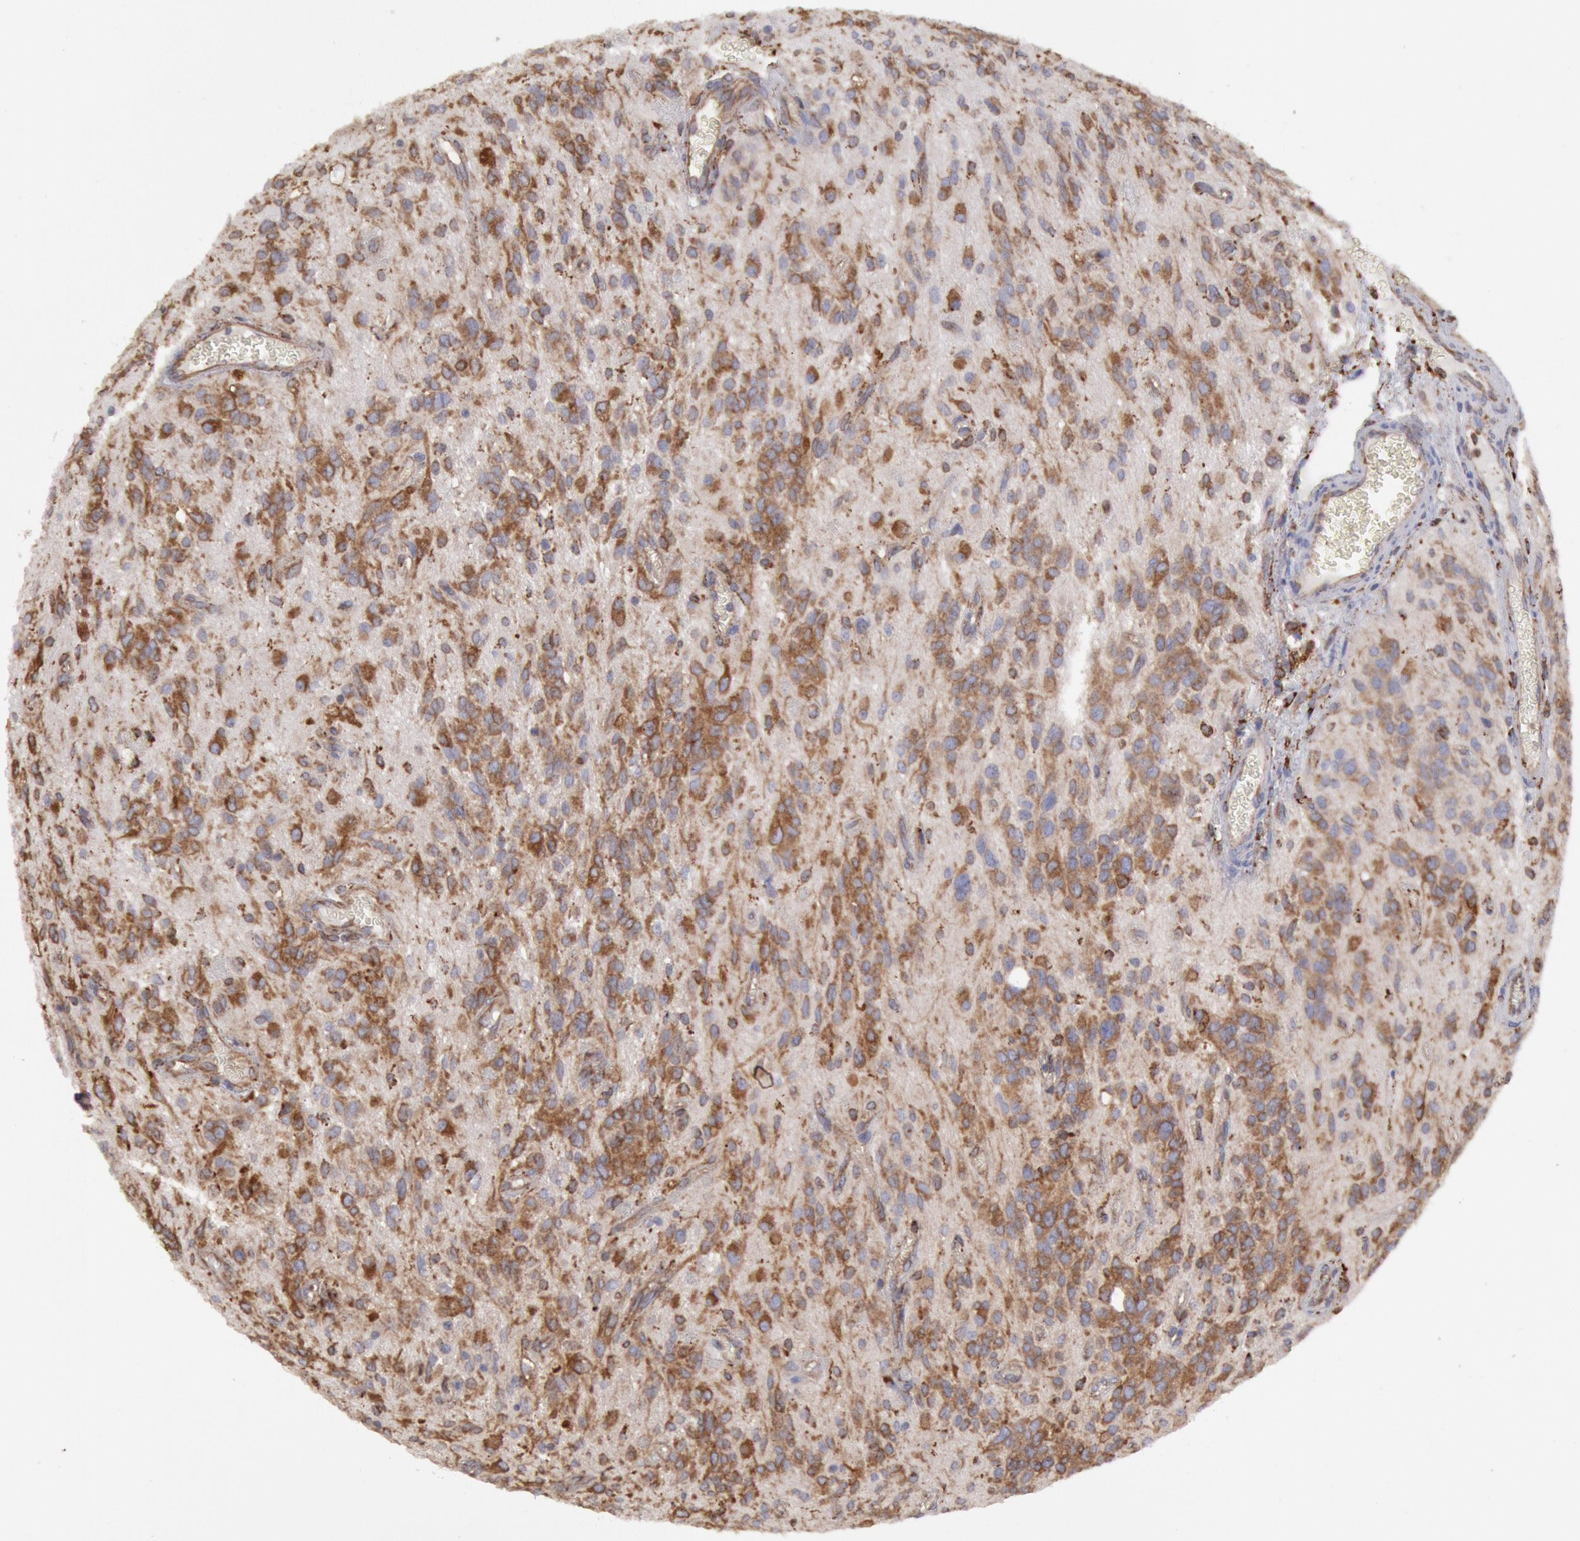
{"staining": {"intensity": "moderate", "quantity": "25%-75%", "location": "cytoplasmic/membranous"}, "tissue": "glioma", "cell_type": "Tumor cells", "image_type": "cancer", "snomed": [{"axis": "morphology", "description": "Glioma, malignant, Low grade"}, {"axis": "topography", "description": "Brain"}], "caption": "Low-grade glioma (malignant) was stained to show a protein in brown. There is medium levels of moderate cytoplasmic/membranous staining in about 25%-75% of tumor cells.", "gene": "ERP44", "patient": {"sex": "female", "age": 15}}